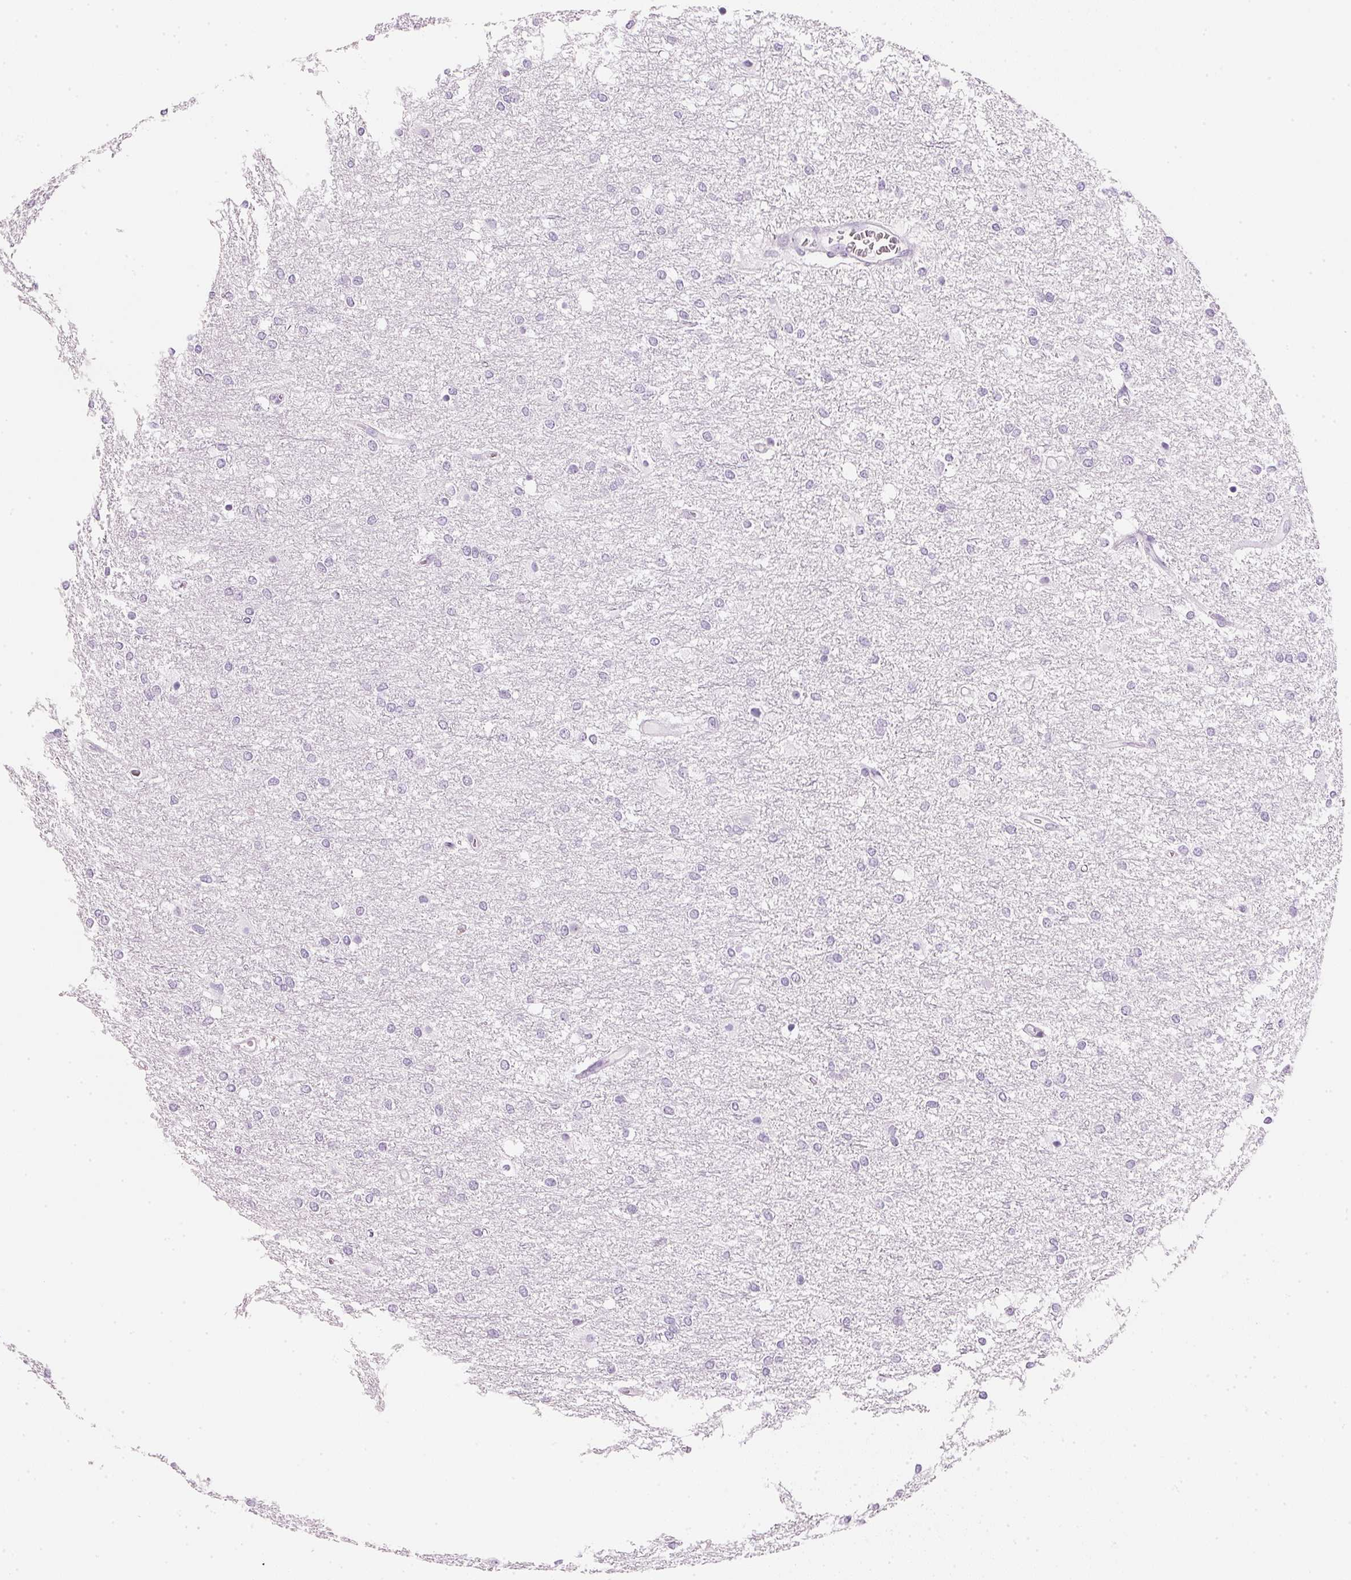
{"staining": {"intensity": "negative", "quantity": "none", "location": "none"}, "tissue": "glioma", "cell_type": "Tumor cells", "image_type": "cancer", "snomed": [{"axis": "morphology", "description": "Glioma, malignant, High grade"}, {"axis": "topography", "description": "Brain"}], "caption": "Protein analysis of glioma displays no significant expression in tumor cells.", "gene": "IGFBP1", "patient": {"sex": "female", "age": 61}}